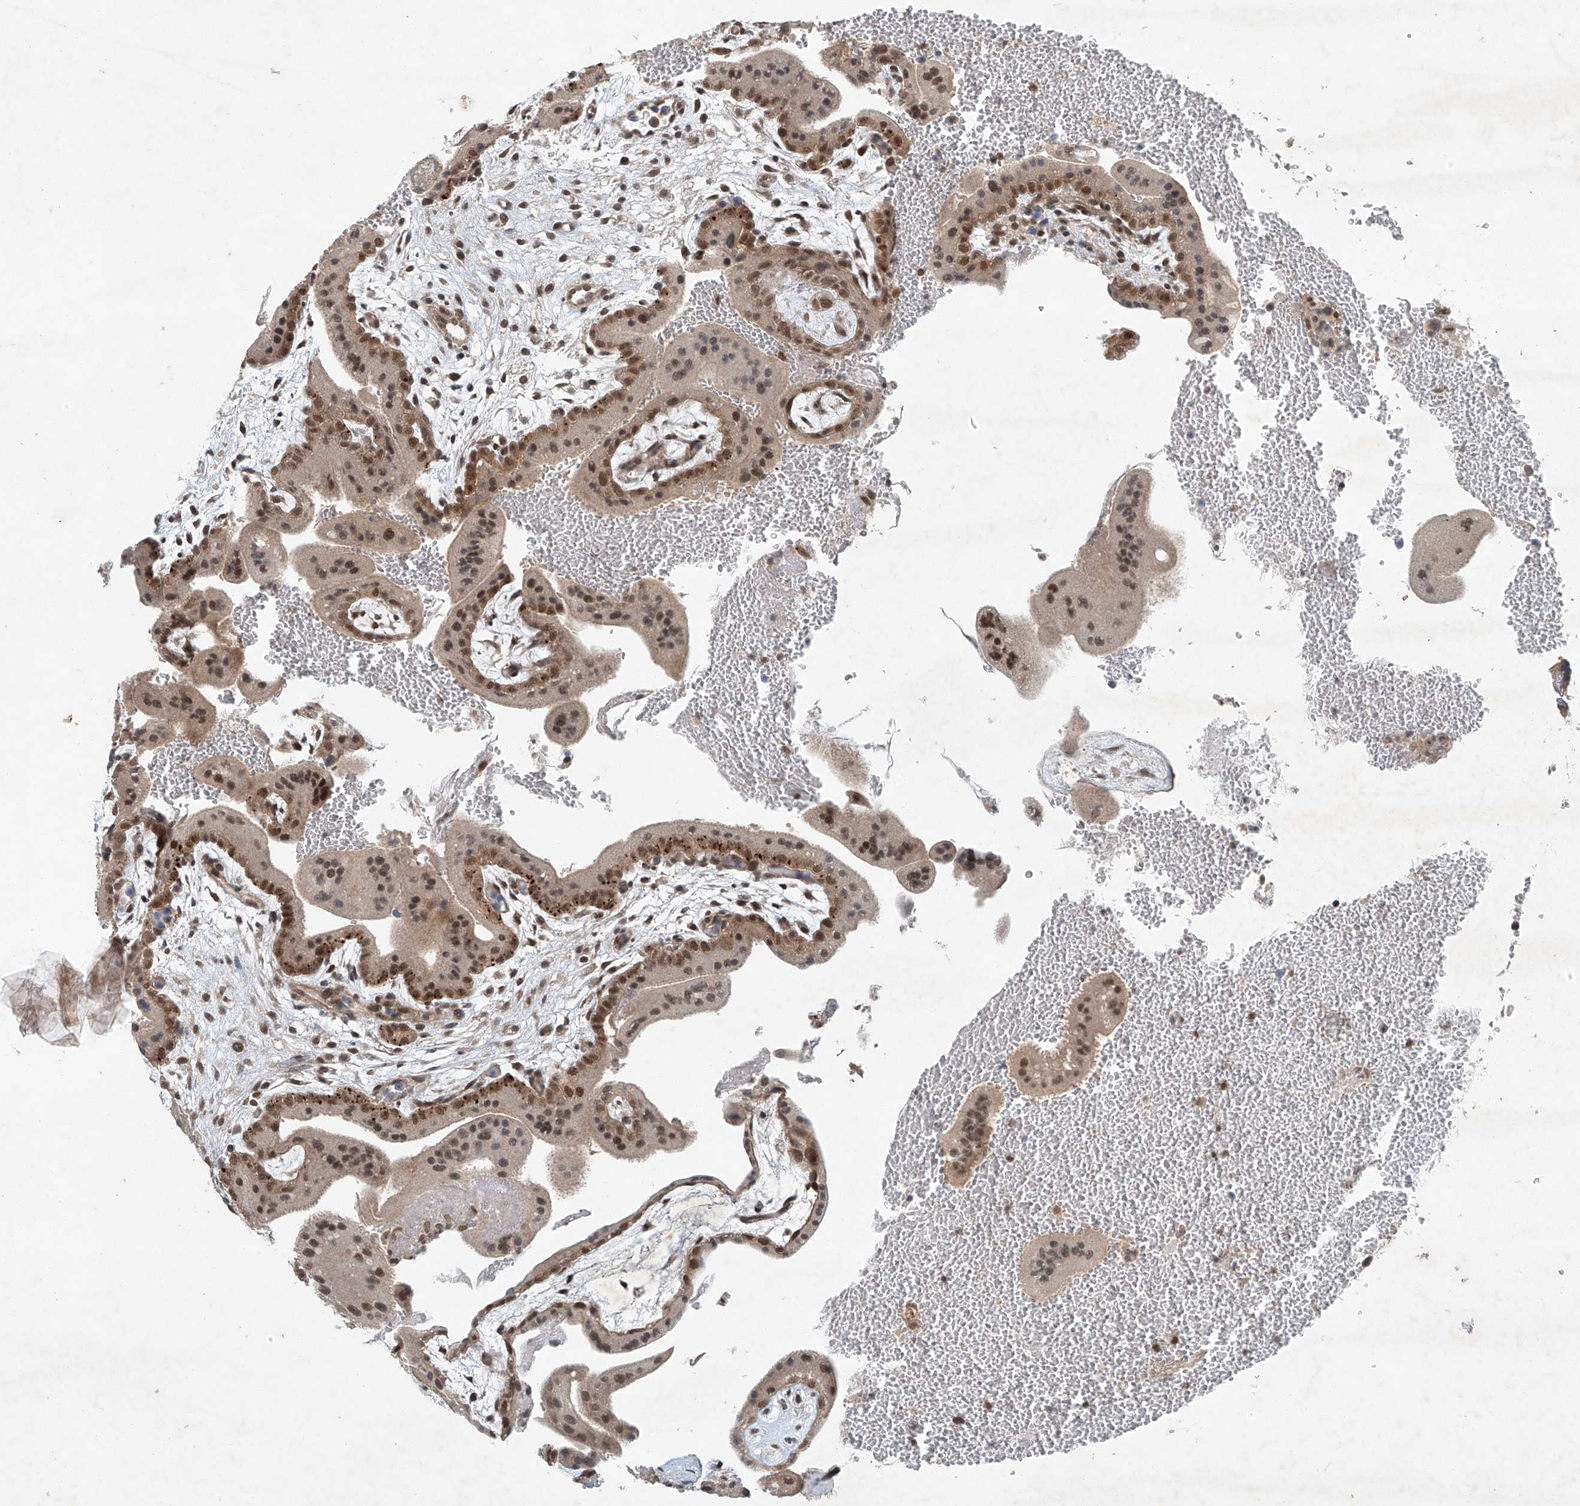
{"staining": {"intensity": "moderate", "quantity": ">75%", "location": "nuclear"}, "tissue": "placenta", "cell_type": "Trophoblastic cells", "image_type": "normal", "snomed": [{"axis": "morphology", "description": "Normal tissue, NOS"}, {"axis": "topography", "description": "Placenta"}], "caption": "Immunohistochemical staining of benign placenta demonstrates moderate nuclear protein expression in about >75% of trophoblastic cells.", "gene": "TAF8", "patient": {"sex": "female", "age": 35}}